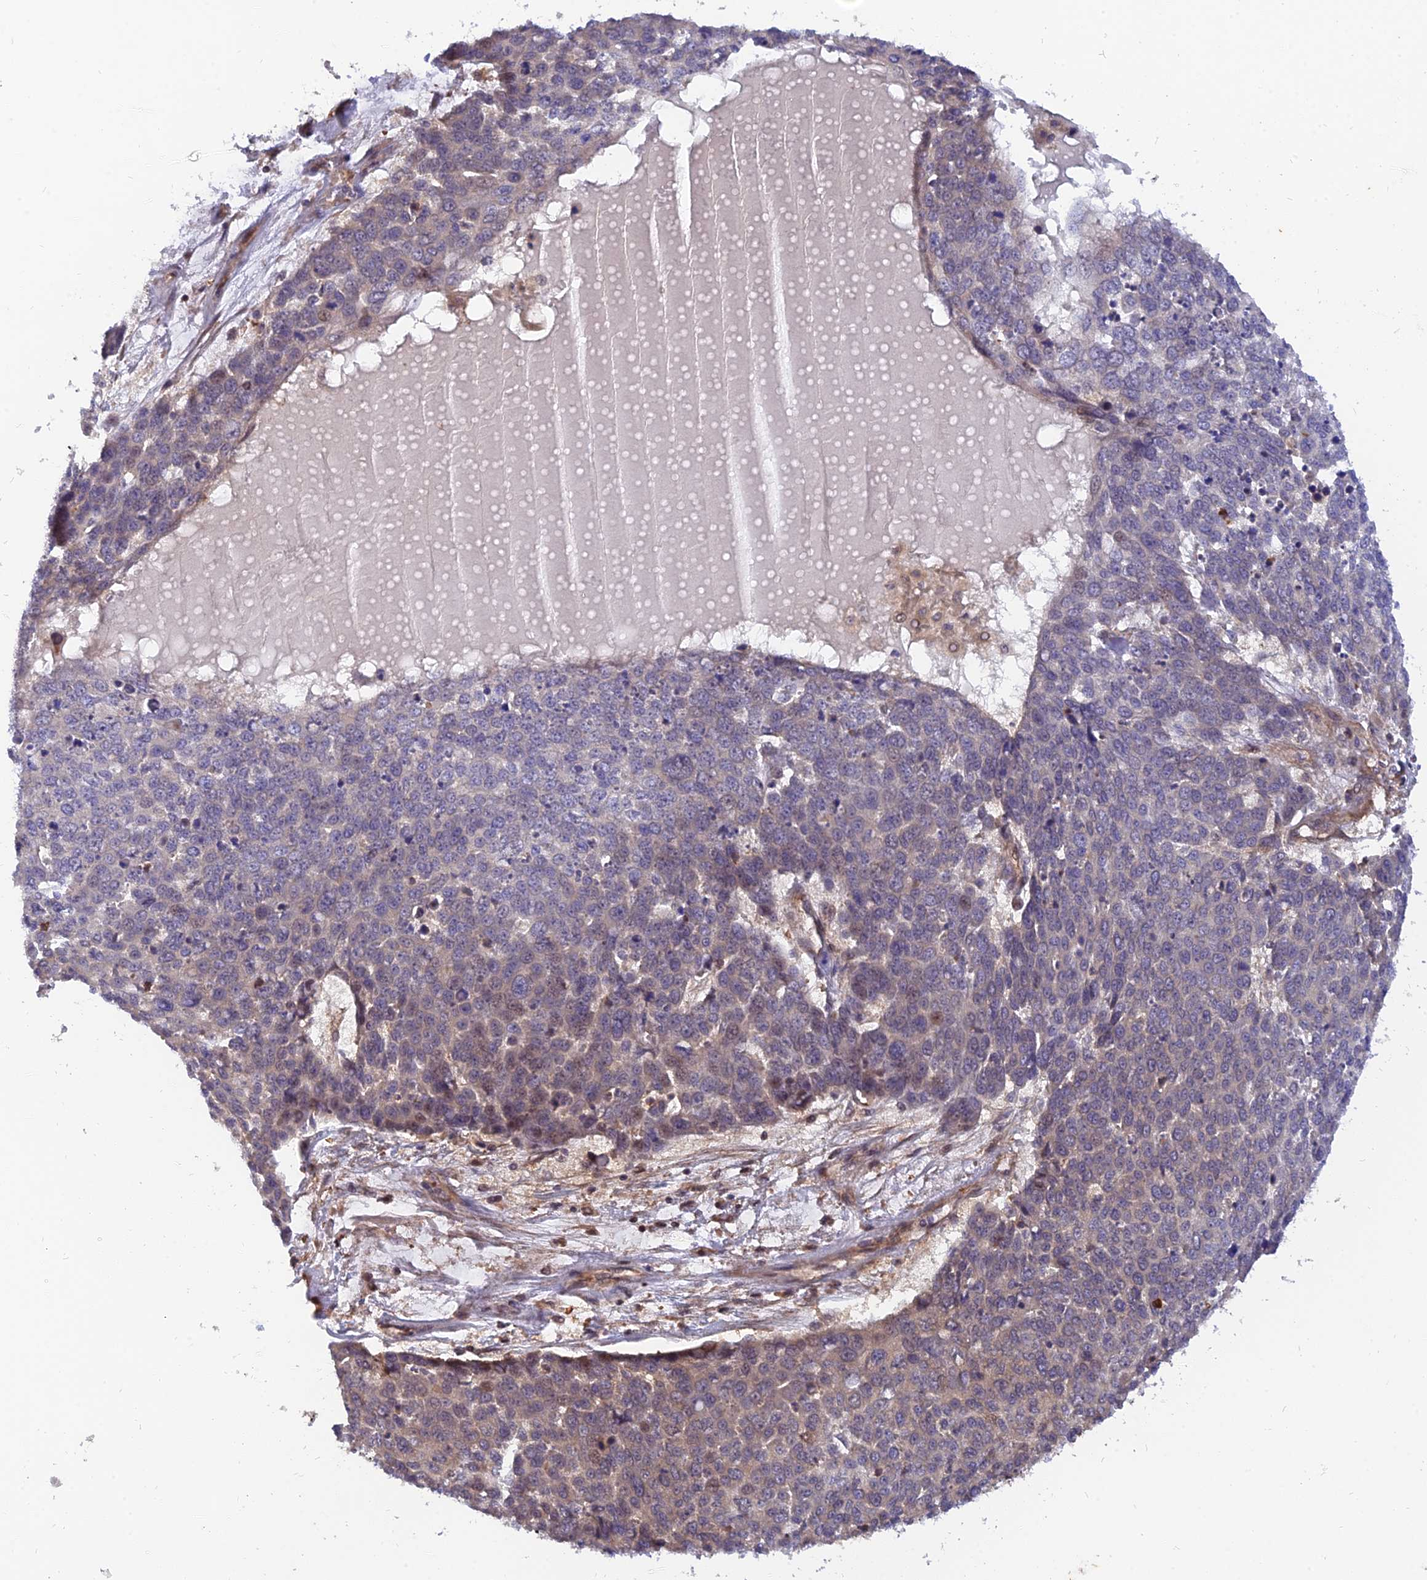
{"staining": {"intensity": "weak", "quantity": "<25%", "location": "cytoplasmic/membranous"}, "tissue": "skin cancer", "cell_type": "Tumor cells", "image_type": "cancer", "snomed": [{"axis": "morphology", "description": "Squamous cell carcinoma, NOS"}, {"axis": "topography", "description": "Skin"}], "caption": "This is an immunohistochemistry (IHC) histopathology image of human skin cancer. There is no staining in tumor cells.", "gene": "WDR41", "patient": {"sex": "male", "age": 71}}